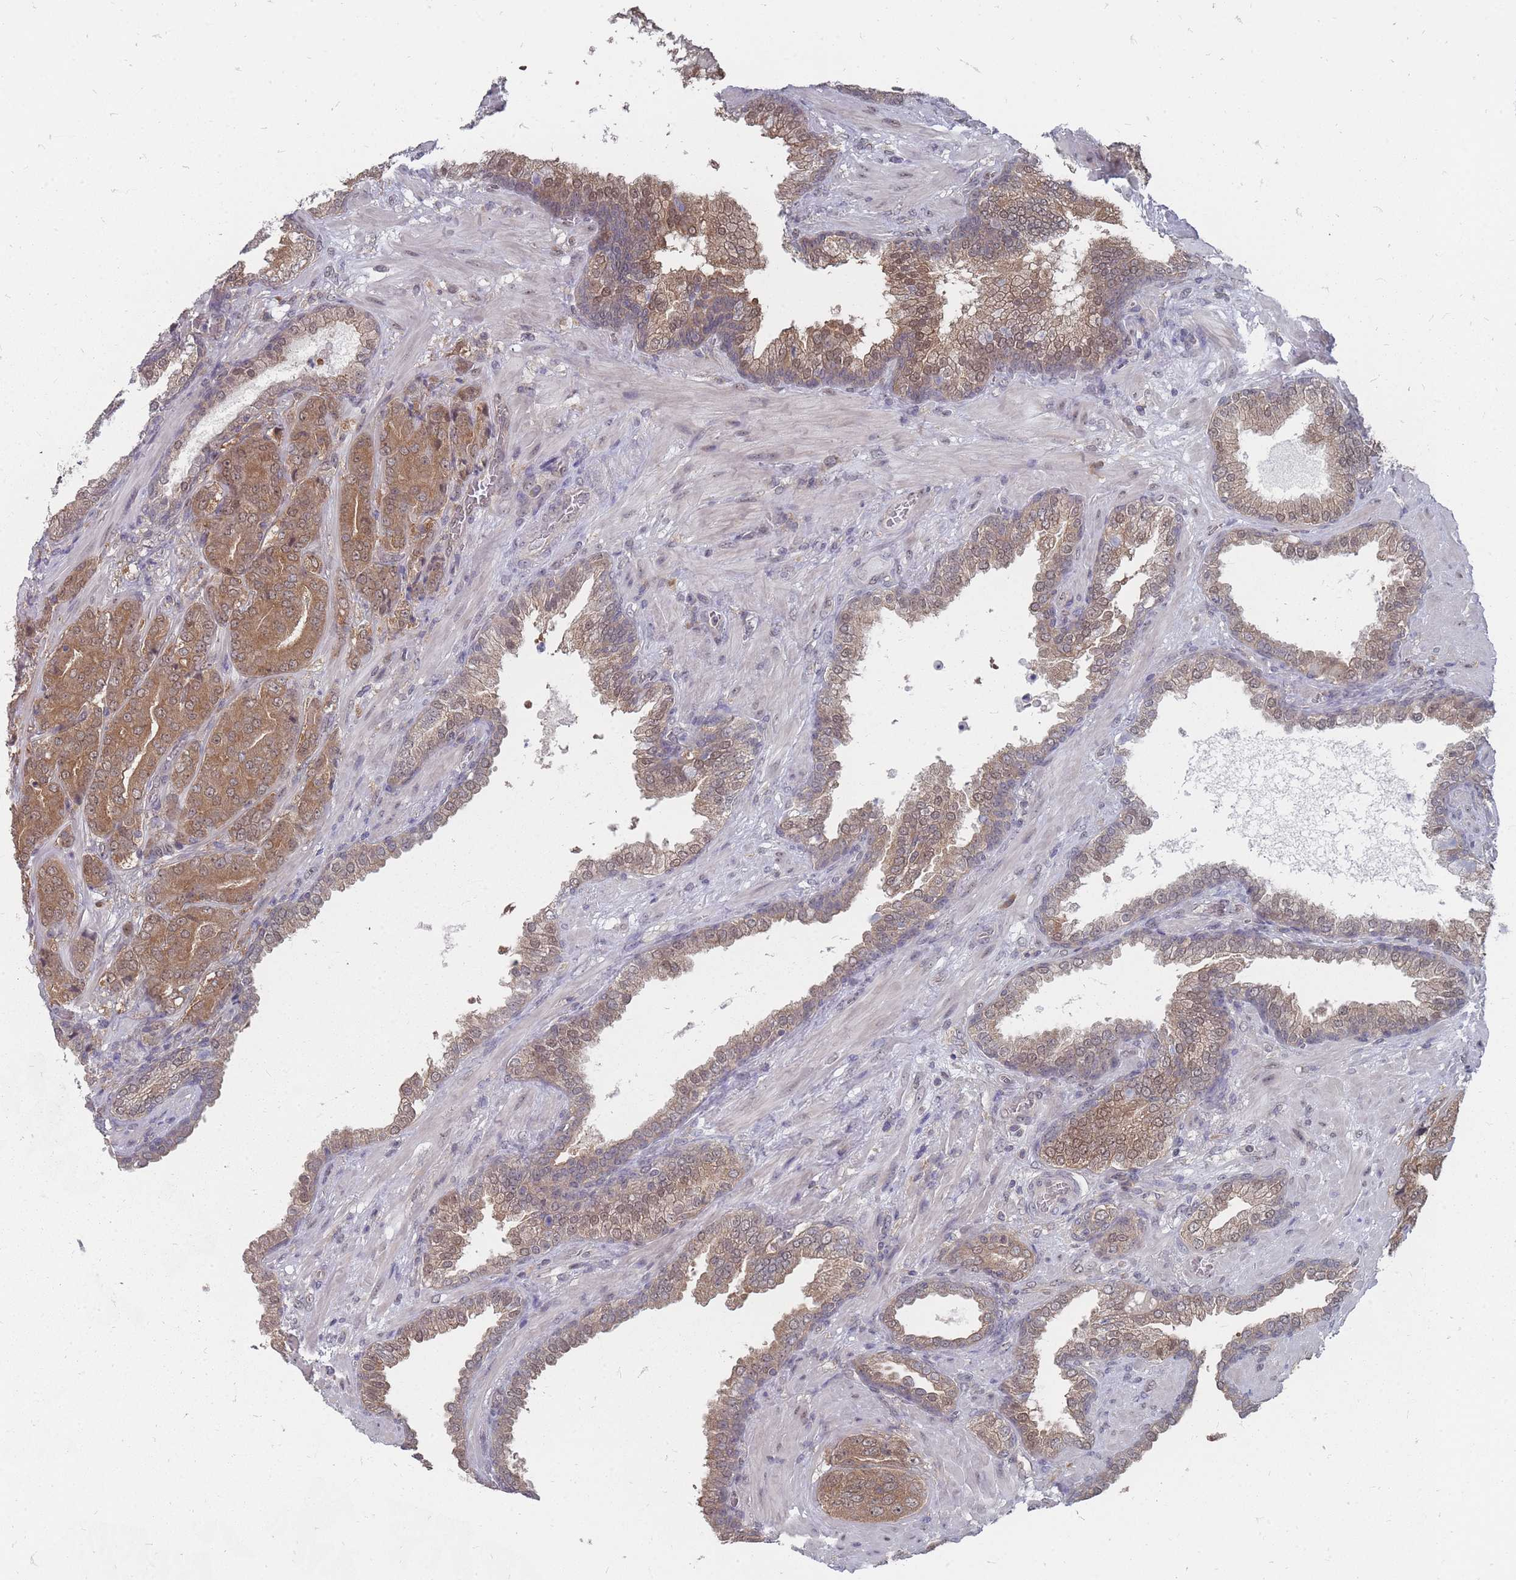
{"staining": {"intensity": "moderate", "quantity": ">75%", "location": "cytoplasmic/membranous,nuclear"}, "tissue": "prostate cancer", "cell_type": "Tumor cells", "image_type": "cancer", "snomed": [{"axis": "morphology", "description": "Adenocarcinoma, High grade"}, {"axis": "topography", "description": "Prostate"}], "caption": "Moderate cytoplasmic/membranous and nuclear protein expression is identified in approximately >75% of tumor cells in prostate cancer.", "gene": "NKD1", "patient": {"sex": "male", "age": 63}}